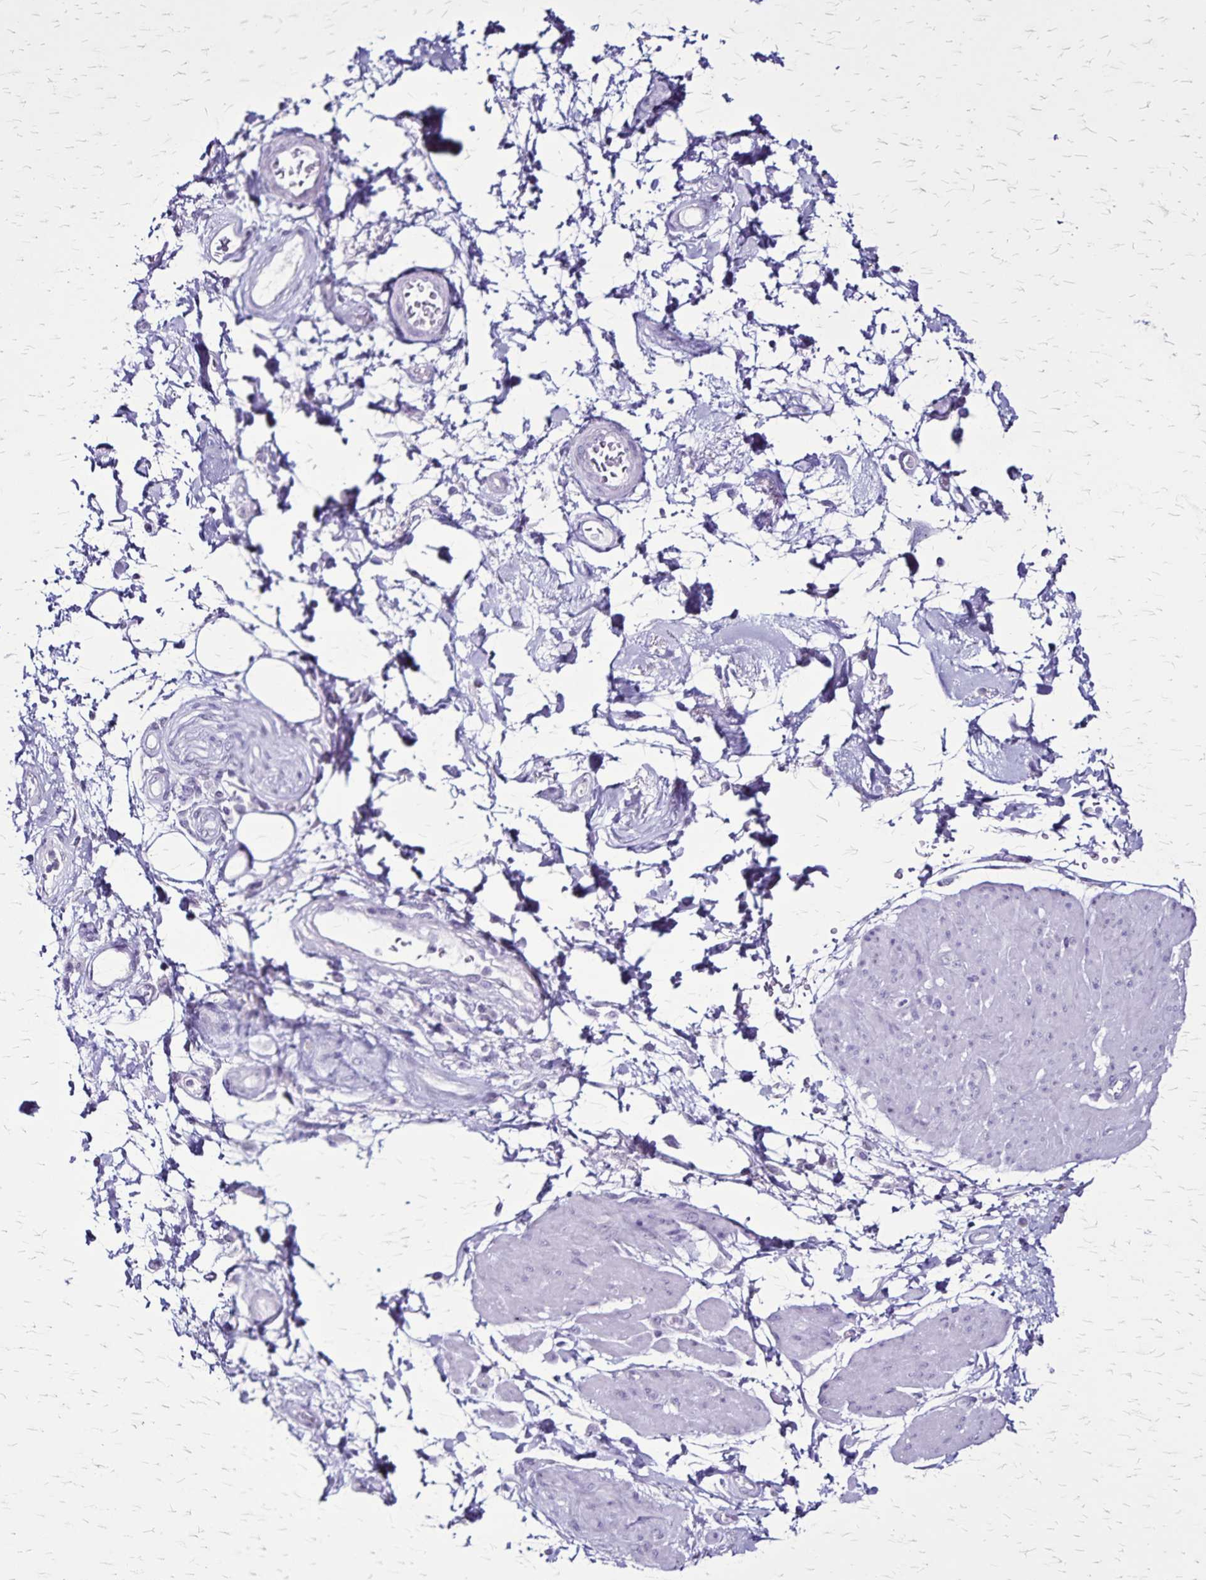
{"staining": {"intensity": "negative", "quantity": "none", "location": "none"}, "tissue": "adipose tissue", "cell_type": "Adipocytes", "image_type": "normal", "snomed": [{"axis": "morphology", "description": "Normal tissue, NOS"}, {"axis": "topography", "description": "Urinary bladder"}, {"axis": "topography", "description": "Peripheral nerve tissue"}], "caption": "High power microscopy micrograph of an immunohistochemistry (IHC) image of benign adipose tissue, revealing no significant positivity in adipocytes.", "gene": "KRT2", "patient": {"sex": "female", "age": 60}}